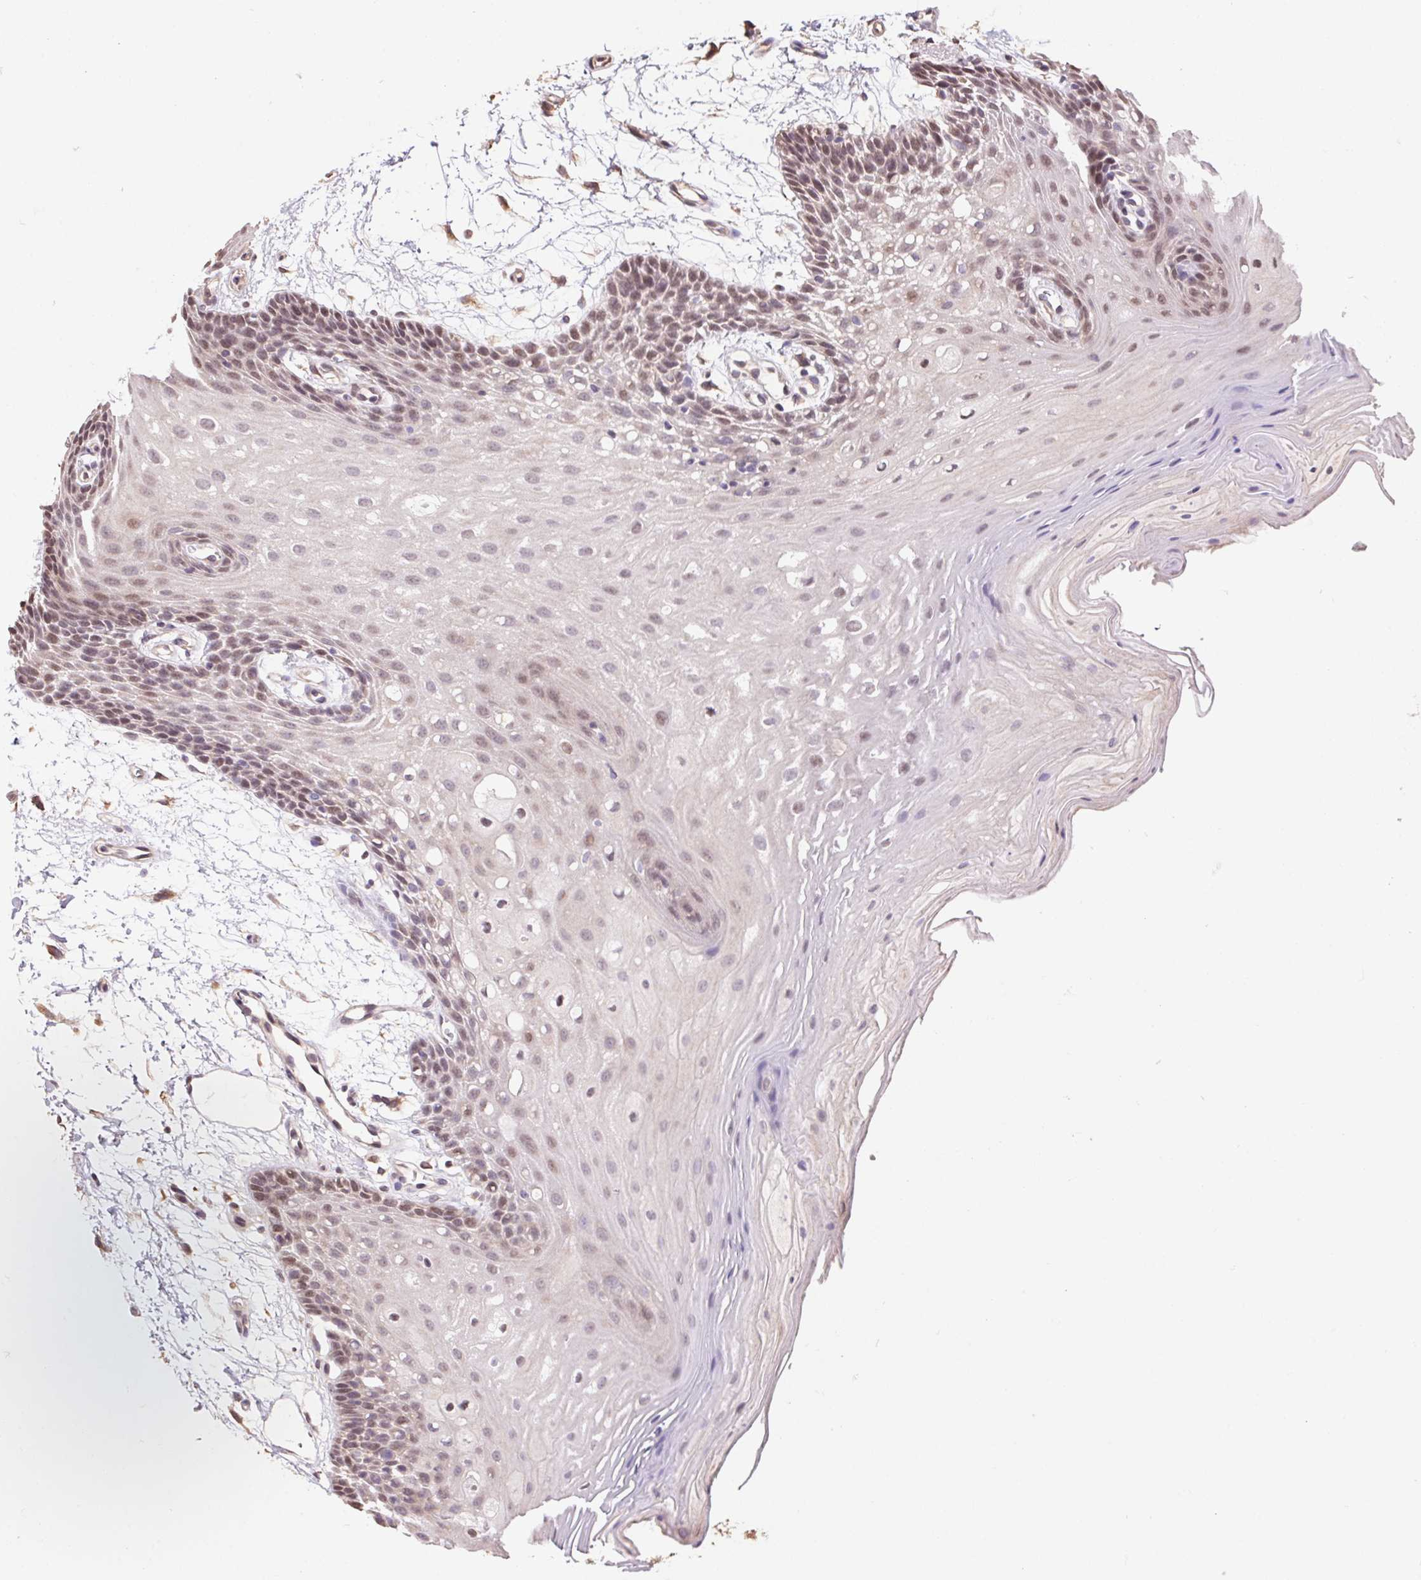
{"staining": {"intensity": "weak", "quantity": "25%-75%", "location": "nuclear"}, "tissue": "oral mucosa", "cell_type": "Squamous epithelial cells", "image_type": "normal", "snomed": [{"axis": "morphology", "description": "Normal tissue, NOS"}, {"axis": "morphology", "description": "Squamous cell carcinoma, NOS"}, {"axis": "topography", "description": "Oral tissue"}, {"axis": "topography", "description": "Tounge, NOS"}, {"axis": "topography", "description": "Head-Neck"}], "caption": "Immunohistochemistry staining of normal oral mucosa, which exhibits low levels of weak nuclear positivity in about 25%-75% of squamous epithelial cells indicating weak nuclear protein staining. The staining was performed using DAB (brown) for protein detection and nuclei were counterstained in hematoxylin (blue).", "gene": "CUTA", "patient": {"sex": "male", "age": 62}}